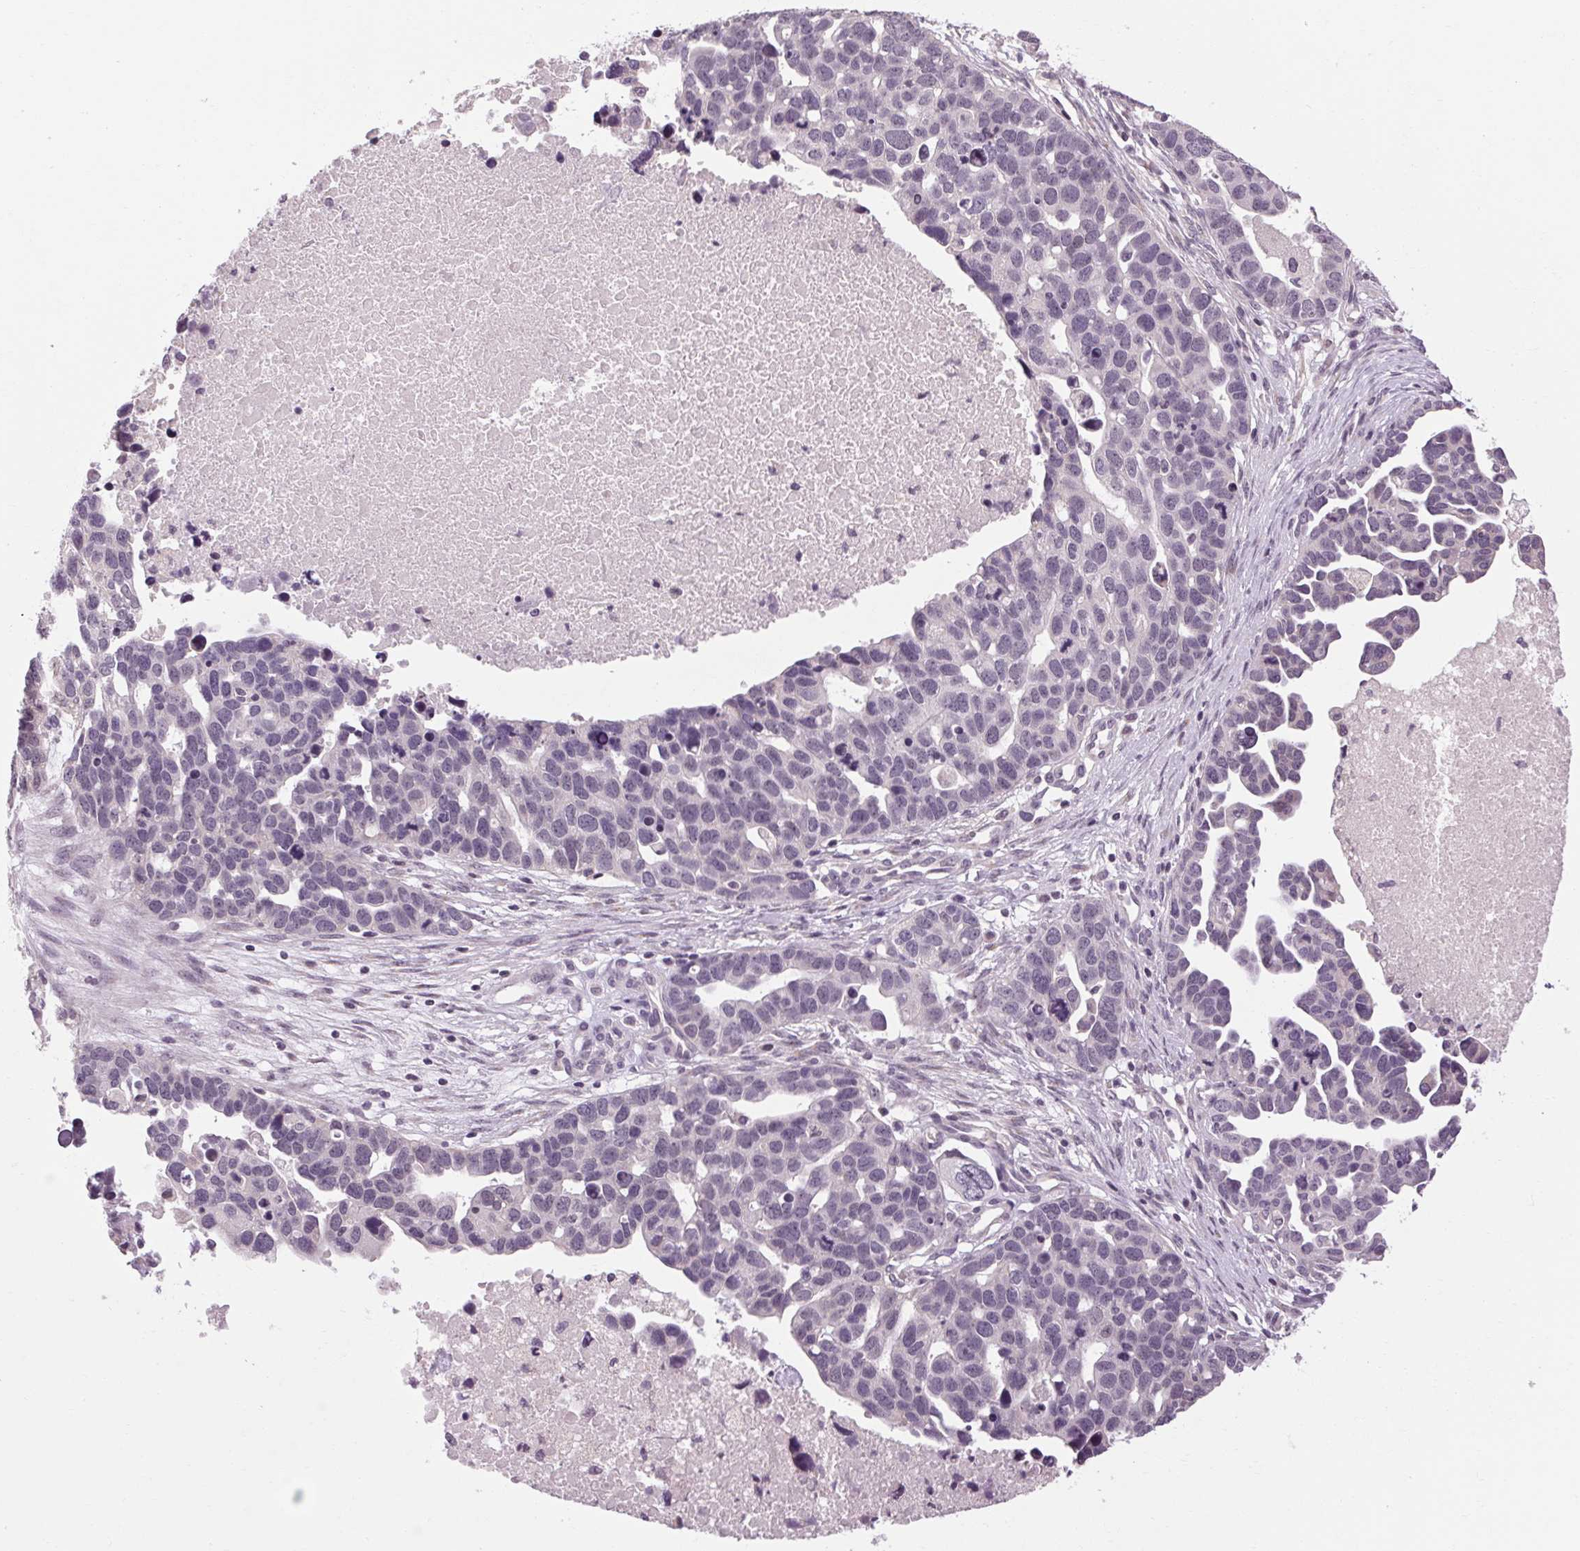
{"staining": {"intensity": "negative", "quantity": "none", "location": "none"}, "tissue": "ovarian cancer", "cell_type": "Tumor cells", "image_type": "cancer", "snomed": [{"axis": "morphology", "description": "Cystadenocarcinoma, serous, NOS"}, {"axis": "topography", "description": "Ovary"}], "caption": "Tumor cells are negative for brown protein staining in ovarian cancer (serous cystadenocarcinoma). (Stains: DAB (3,3'-diaminobenzidine) IHC with hematoxylin counter stain, Microscopy: brightfield microscopy at high magnification).", "gene": "KLHL40", "patient": {"sex": "female", "age": 54}}